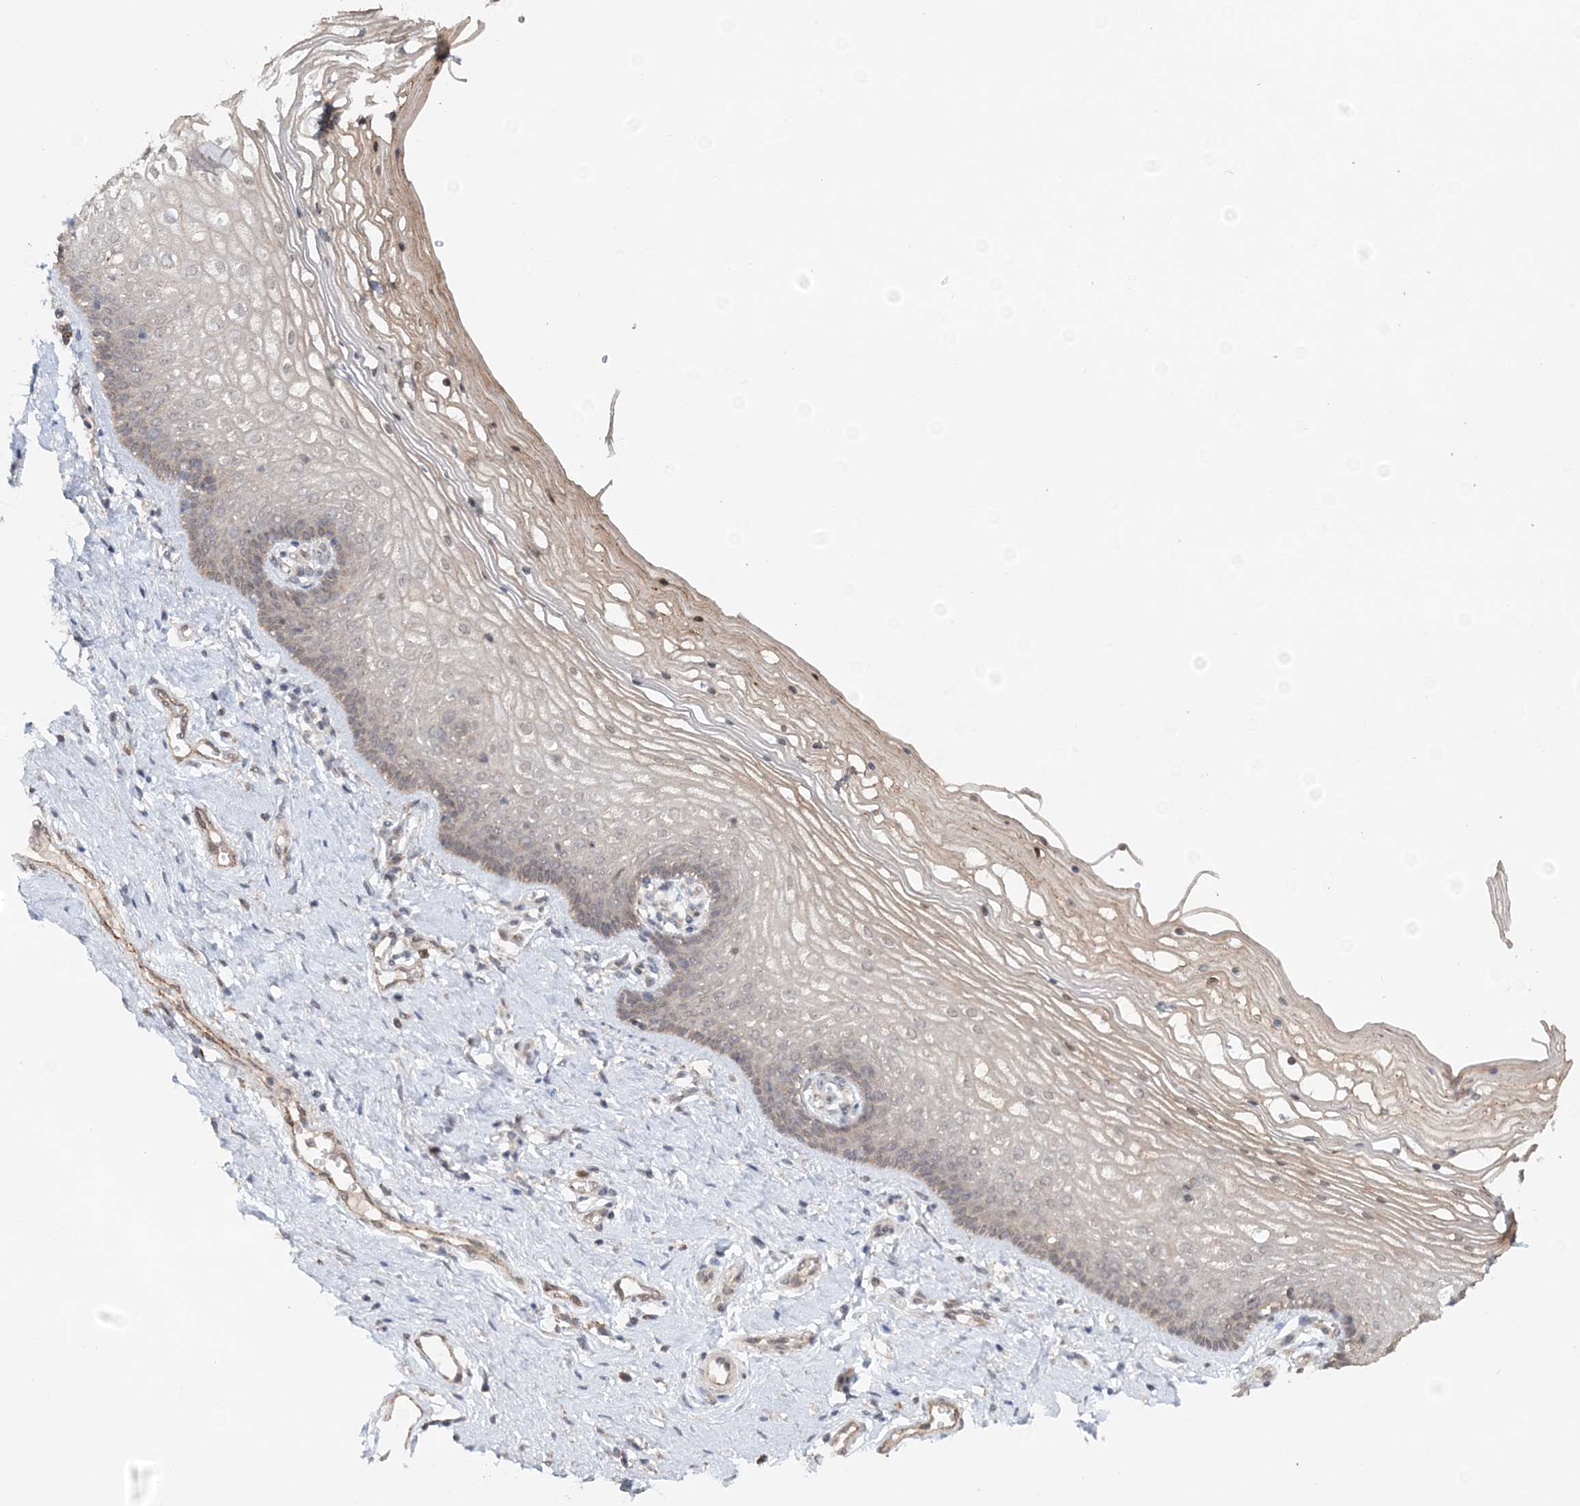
{"staining": {"intensity": "weak", "quantity": ">75%", "location": "cytoplasmic/membranous,nuclear"}, "tissue": "vagina", "cell_type": "Squamous epithelial cells", "image_type": "normal", "snomed": [{"axis": "morphology", "description": "Normal tissue, NOS"}, {"axis": "topography", "description": "Vagina"}], "caption": "A micrograph of vagina stained for a protein reveals weak cytoplasmic/membranous,nuclear brown staining in squamous epithelial cells. Nuclei are stained in blue.", "gene": "FBXO38", "patient": {"sex": "female", "age": 46}}